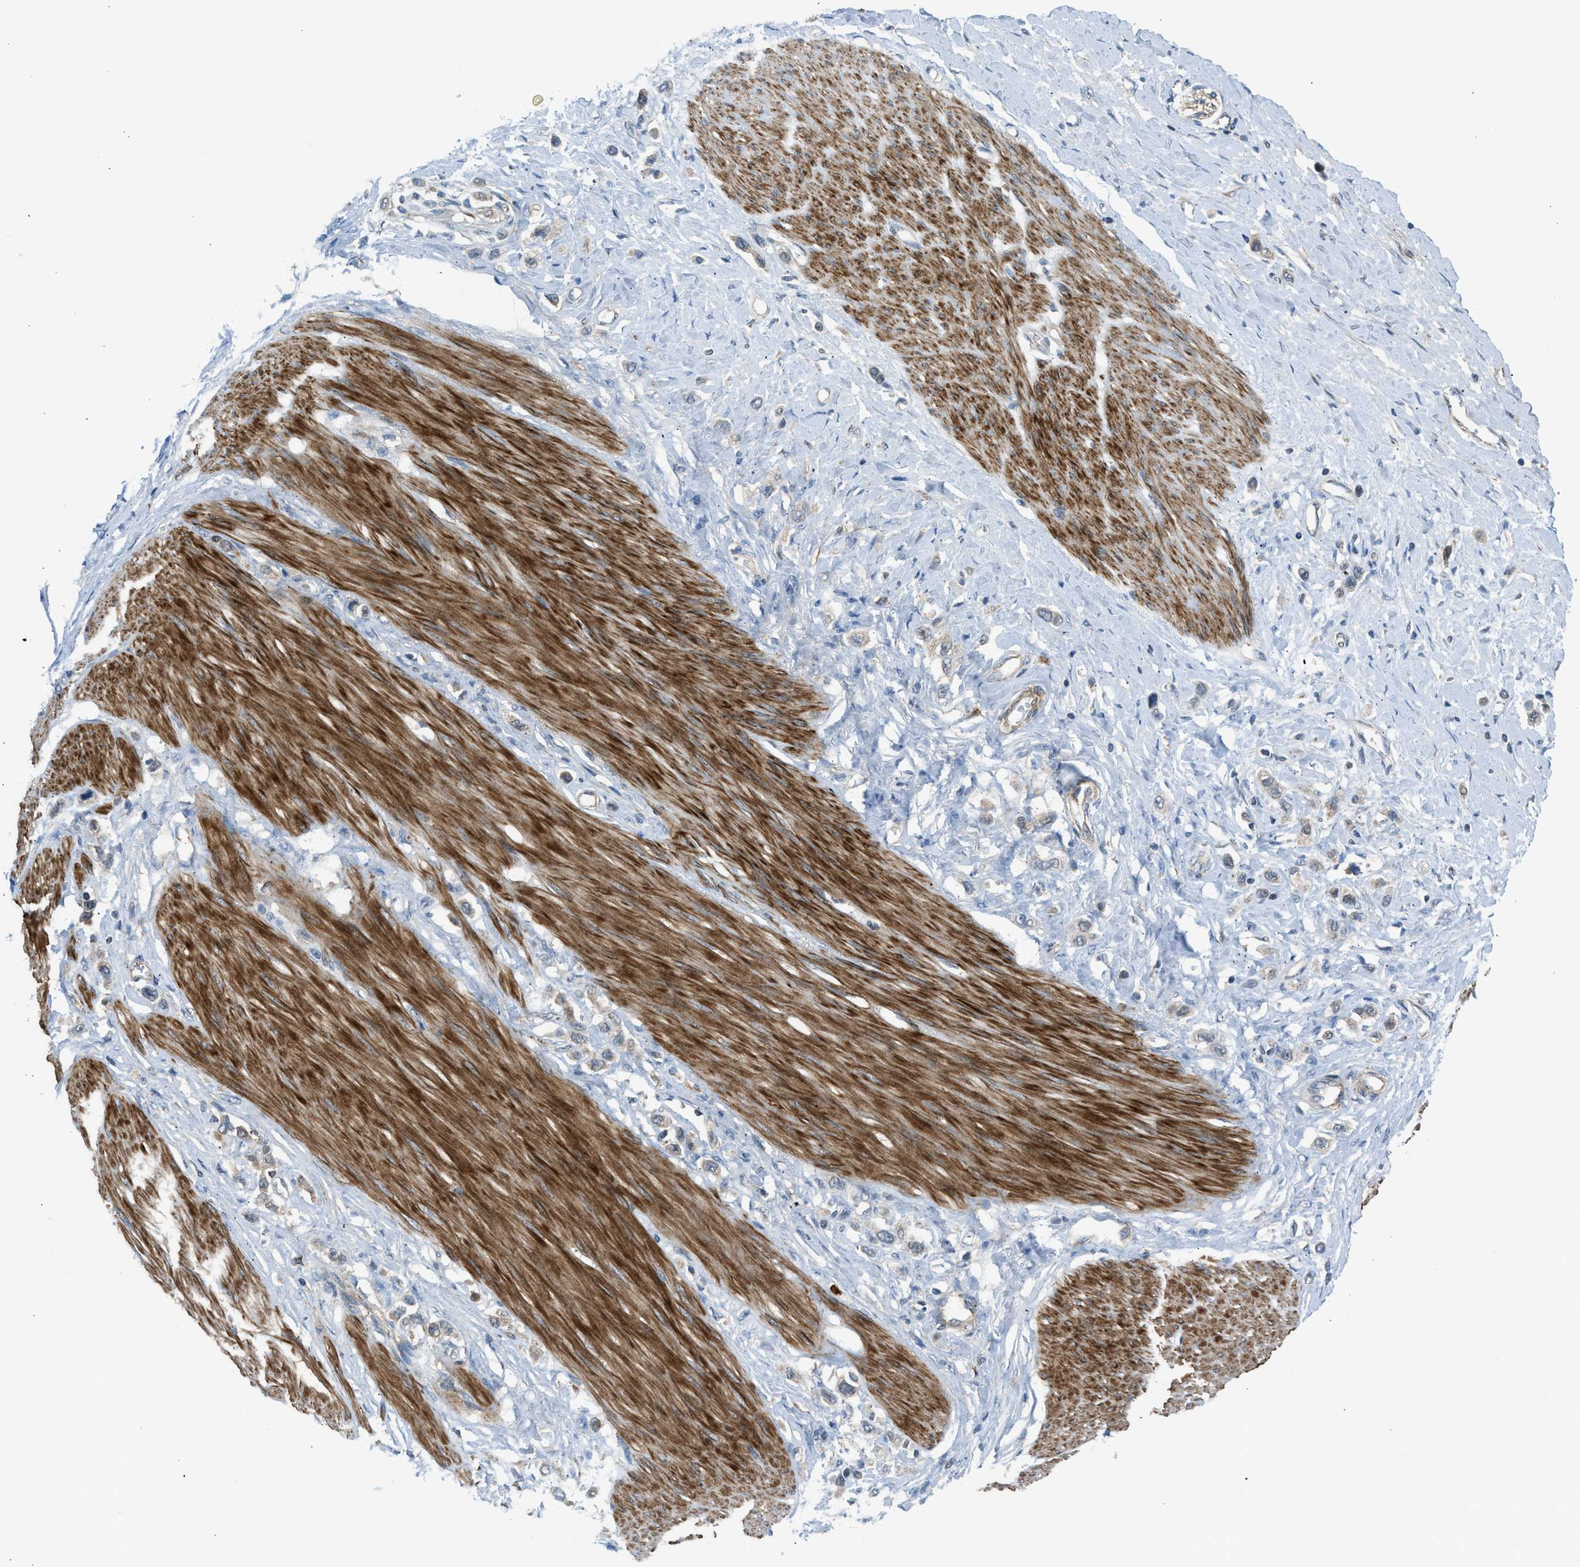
{"staining": {"intensity": "weak", "quantity": ">75%", "location": "cytoplasmic/membranous"}, "tissue": "stomach cancer", "cell_type": "Tumor cells", "image_type": "cancer", "snomed": [{"axis": "morphology", "description": "Adenocarcinoma, NOS"}, {"axis": "topography", "description": "Stomach"}], "caption": "A brown stain highlights weak cytoplasmic/membranous staining of a protein in human stomach adenocarcinoma tumor cells.", "gene": "SESN2", "patient": {"sex": "female", "age": 65}}